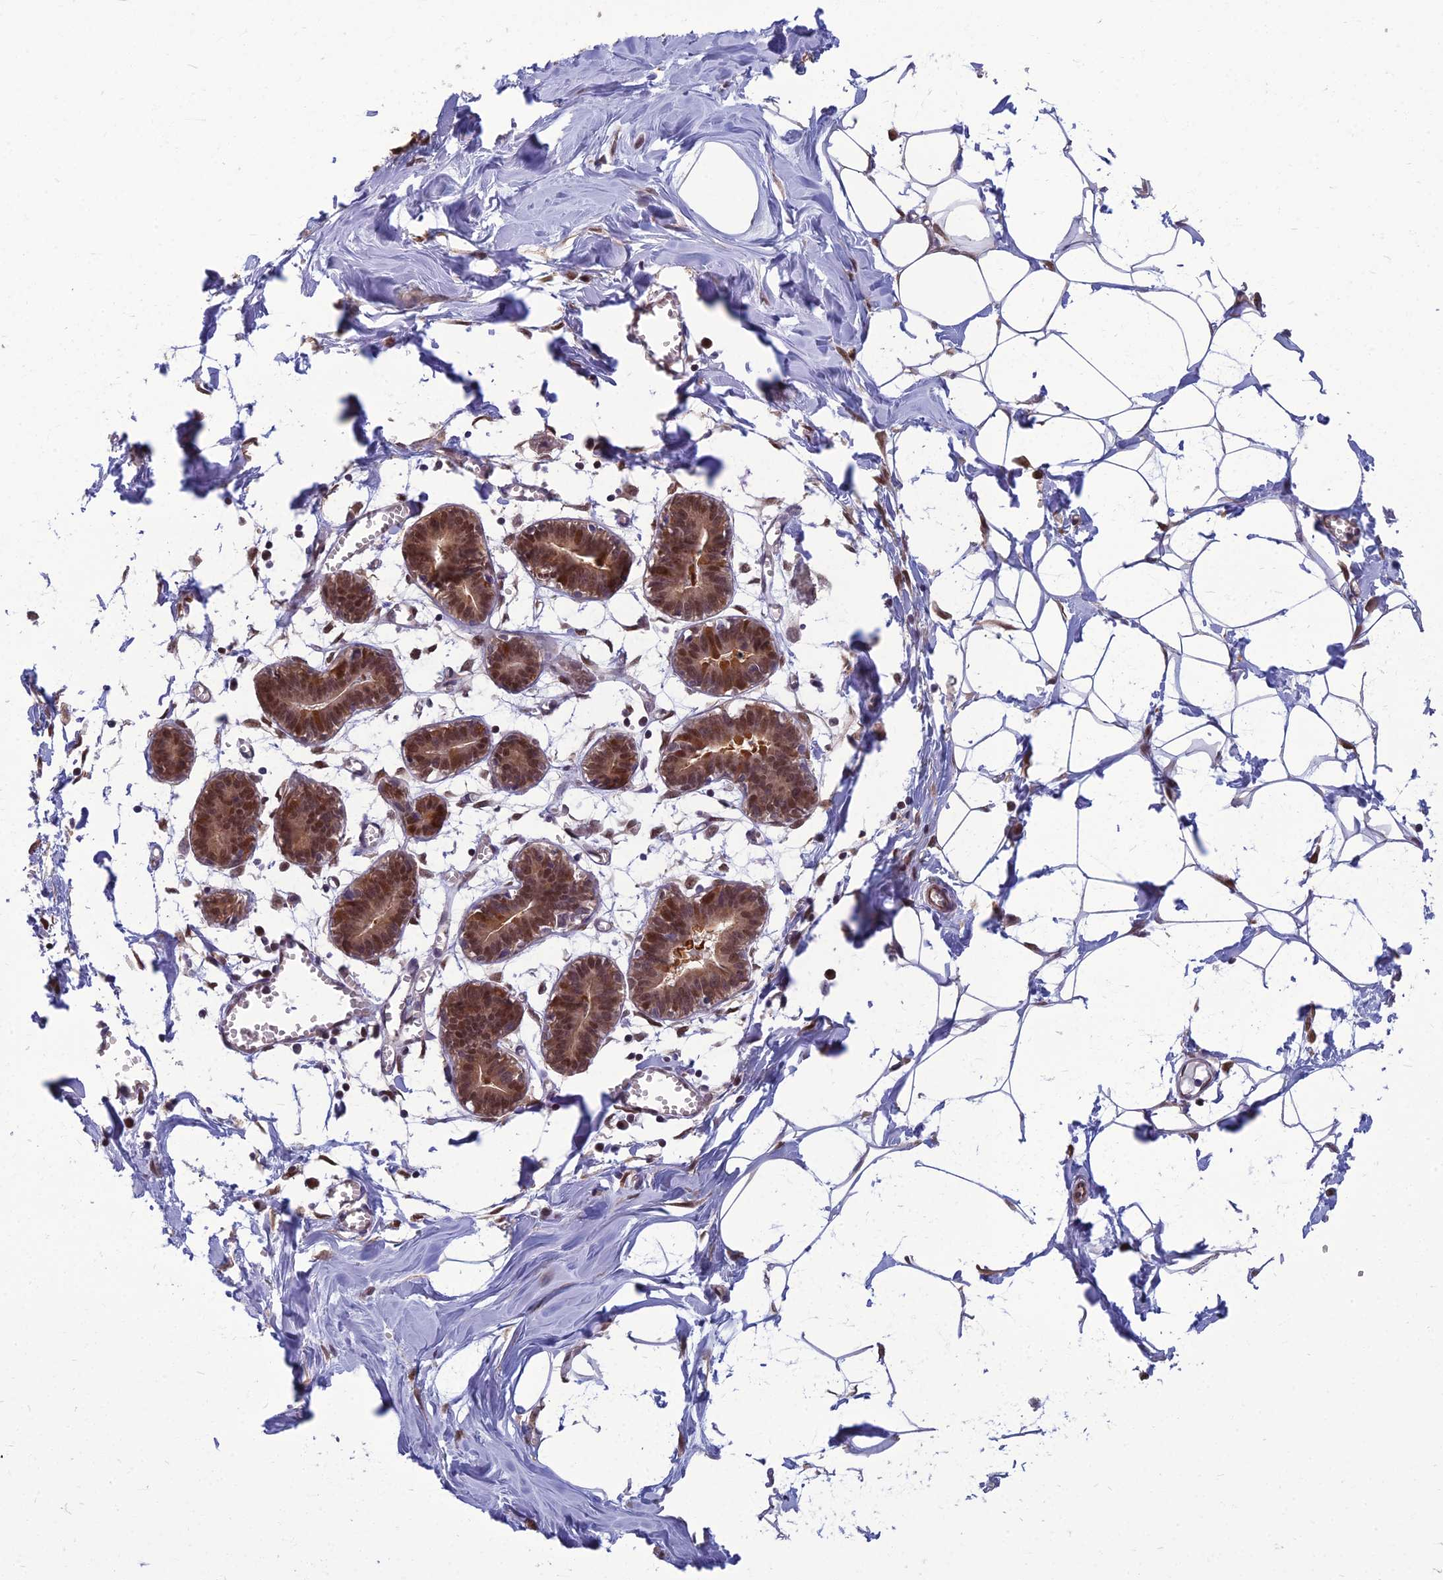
{"staining": {"intensity": "negative", "quantity": "none", "location": "none"}, "tissue": "breast", "cell_type": "Adipocytes", "image_type": "normal", "snomed": [{"axis": "morphology", "description": "Normal tissue, NOS"}, {"axis": "topography", "description": "Breast"}], "caption": "High magnification brightfield microscopy of normal breast stained with DAB (3,3'-diaminobenzidine) (brown) and counterstained with hematoxylin (blue): adipocytes show no significant expression. (DAB immunohistochemistry (IHC), high magnification).", "gene": "NR4A3", "patient": {"sex": "female", "age": 27}}